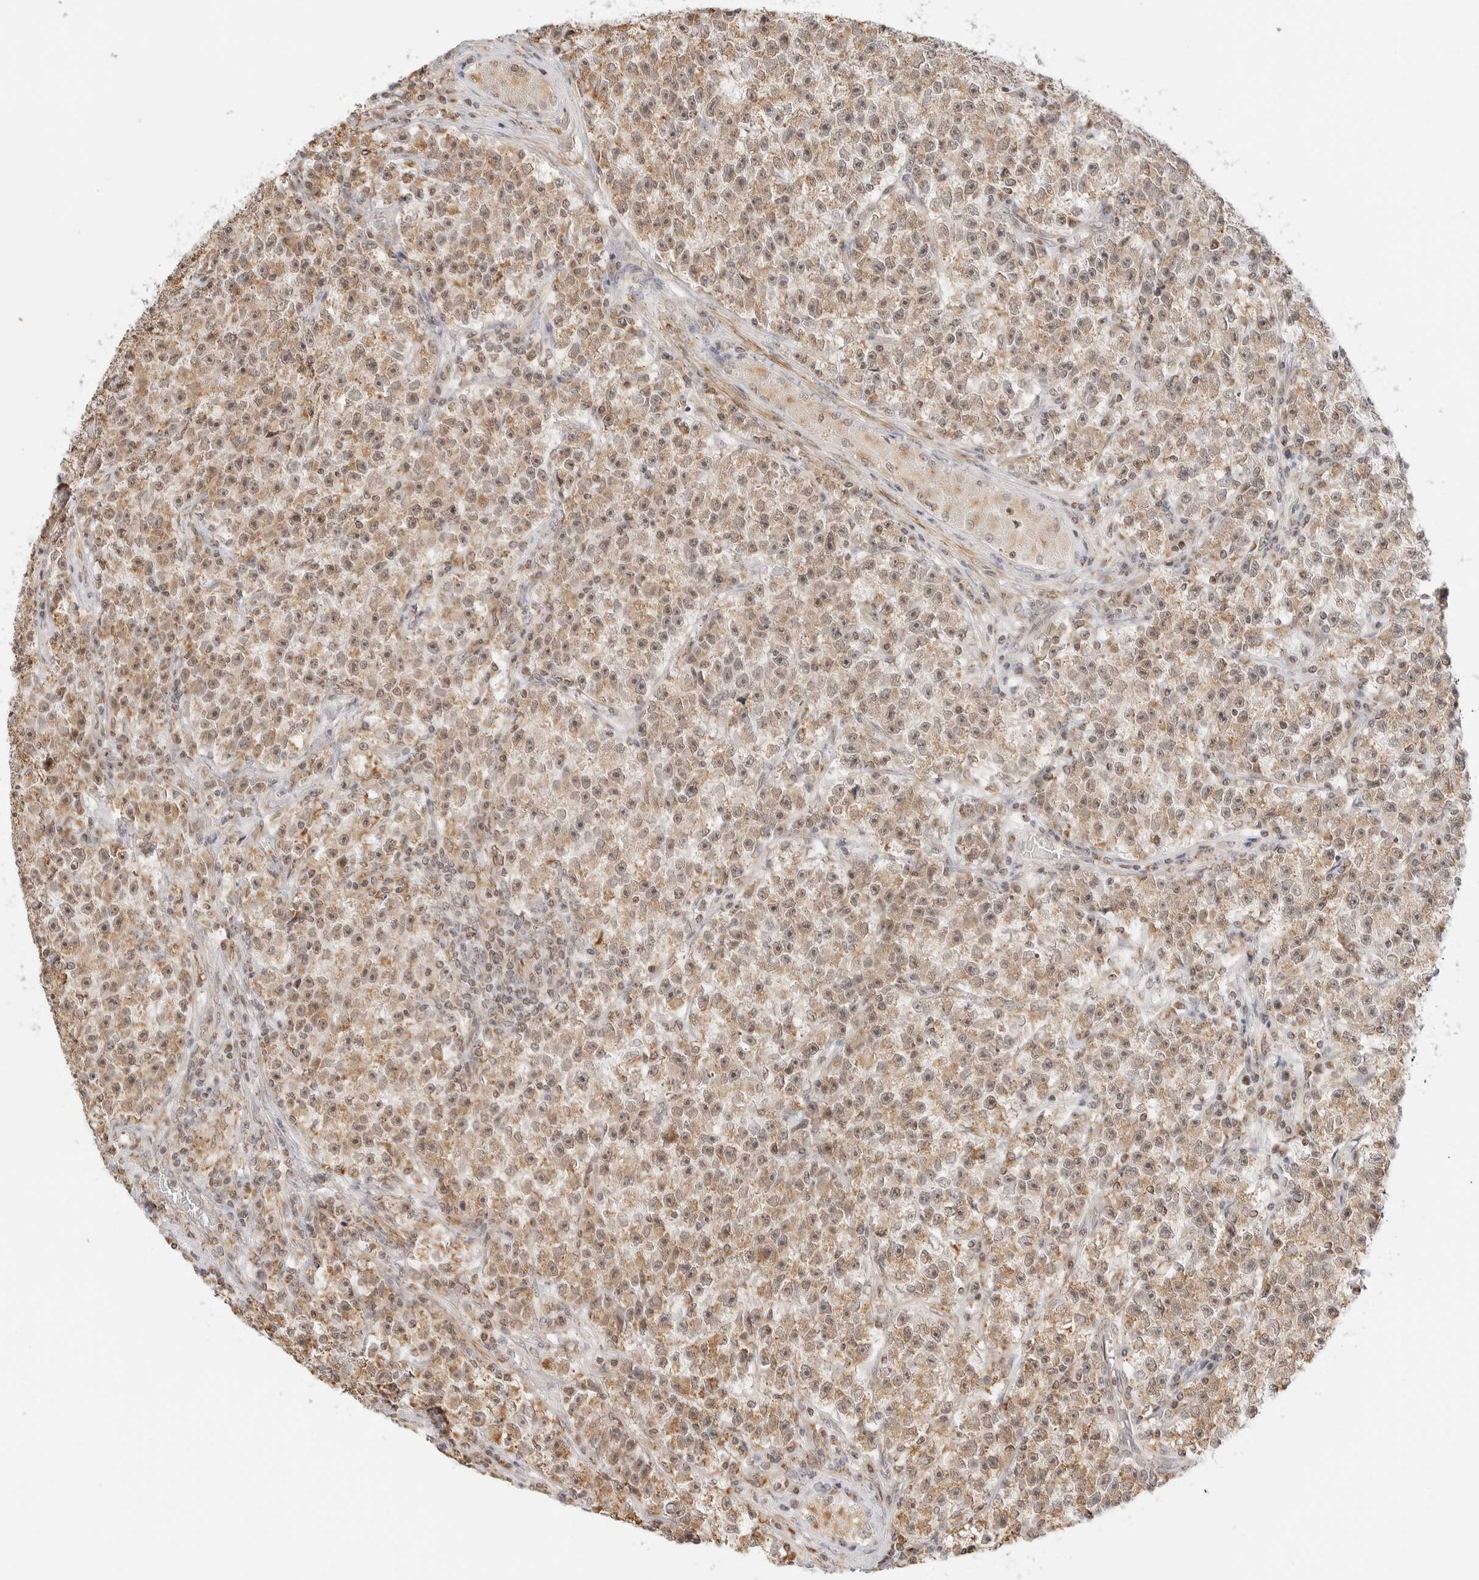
{"staining": {"intensity": "moderate", "quantity": ">75%", "location": "cytoplasmic/membranous,nuclear"}, "tissue": "testis cancer", "cell_type": "Tumor cells", "image_type": "cancer", "snomed": [{"axis": "morphology", "description": "Seminoma, NOS"}, {"axis": "topography", "description": "Testis"}], "caption": "Protein staining by immunohistochemistry displays moderate cytoplasmic/membranous and nuclear expression in approximately >75% of tumor cells in testis cancer. (Stains: DAB in brown, nuclei in blue, Microscopy: brightfield microscopy at high magnification).", "gene": "GORAB", "patient": {"sex": "male", "age": 22}}